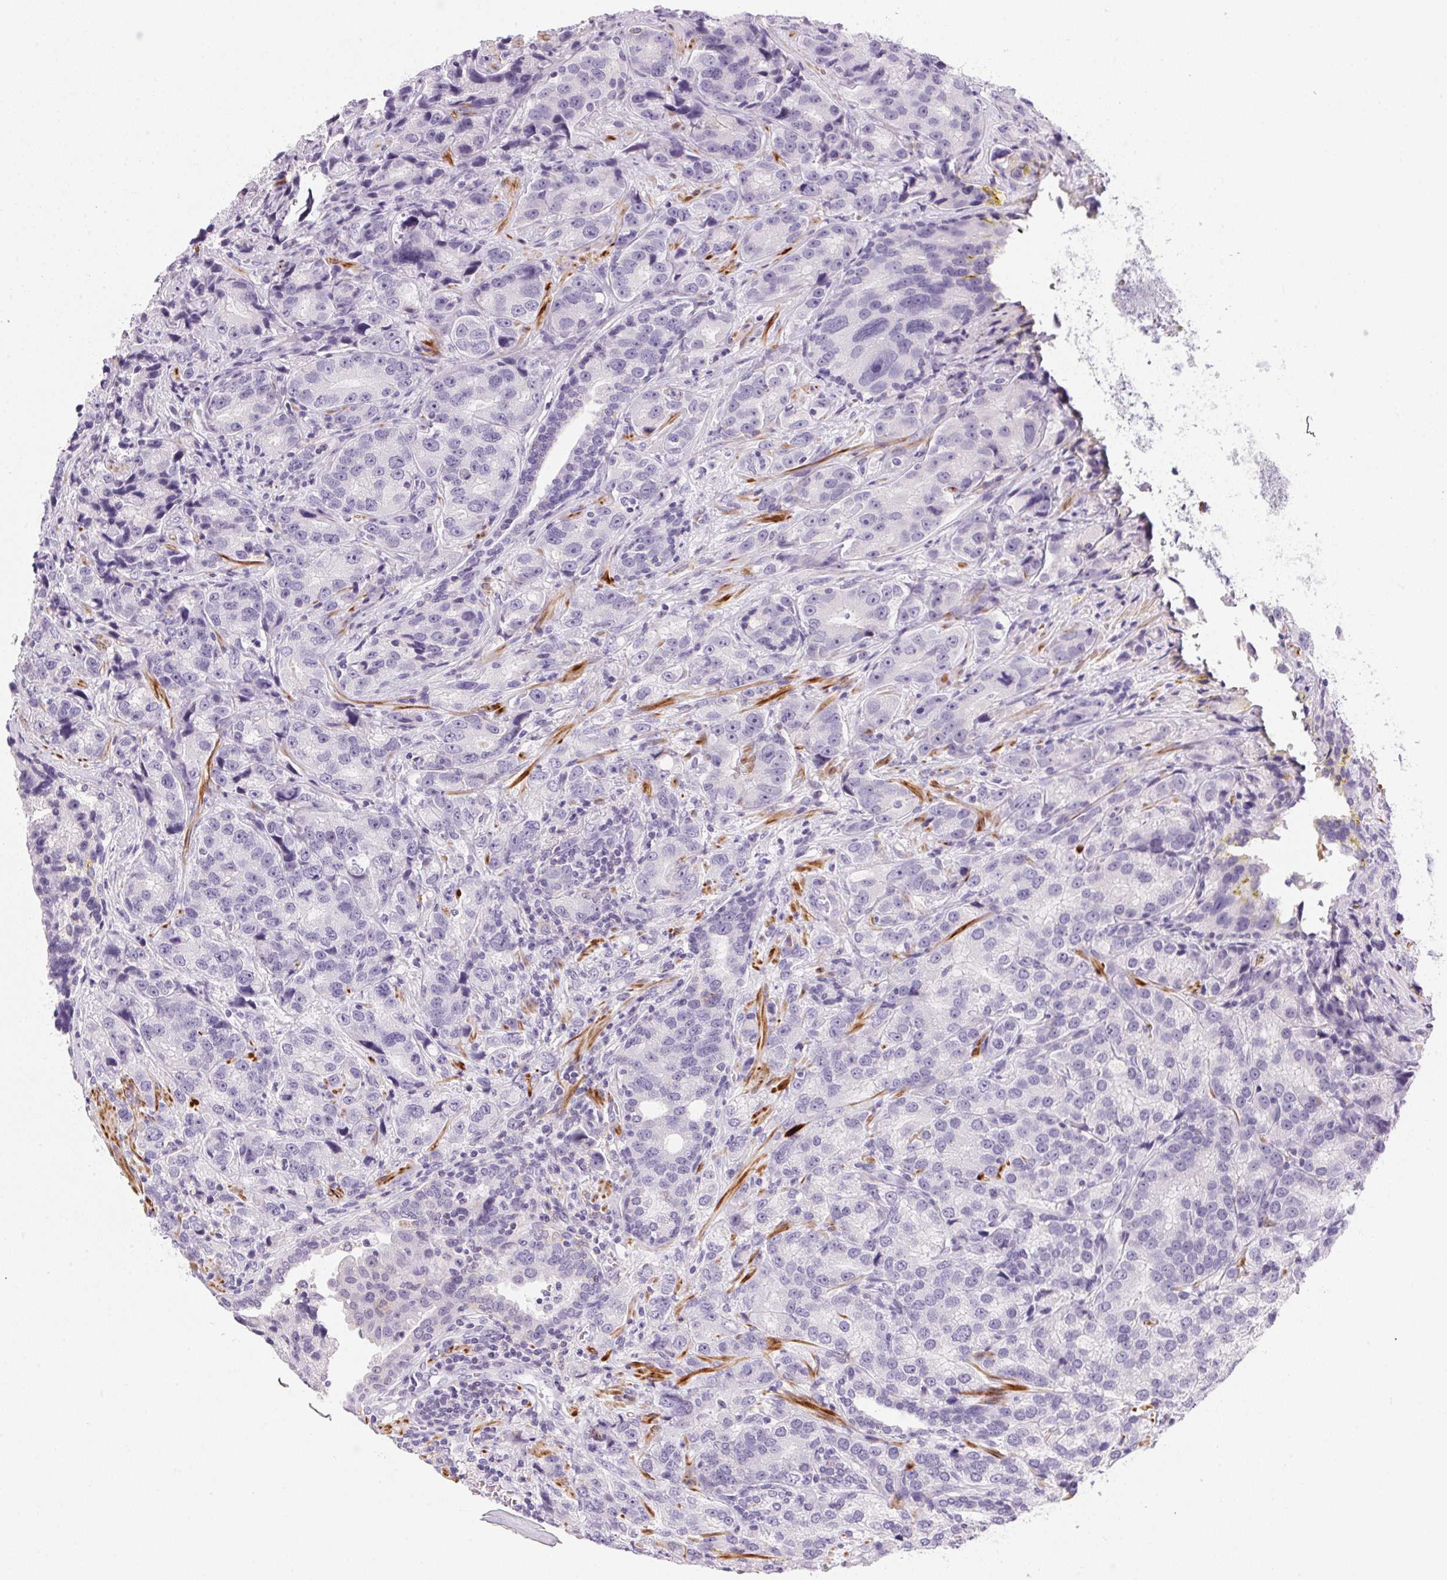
{"staining": {"intensity": "negative", "quantity": "none", "location": "none"}, "tissue": "prostate cancer", "cell_type": "Tumor cells", "image_type": "cancer", "snomed": [{"axis": "morphology", "description": "Adenocarcinoma, NOS"}, {"axis": "topography", "description": "Prostate"}], "caption": "There is no significant staining in tumor cells of adenocarcinoma (prostate).", "gene": "ECPAS", "patient": {"sex": "male", "age": 63}}